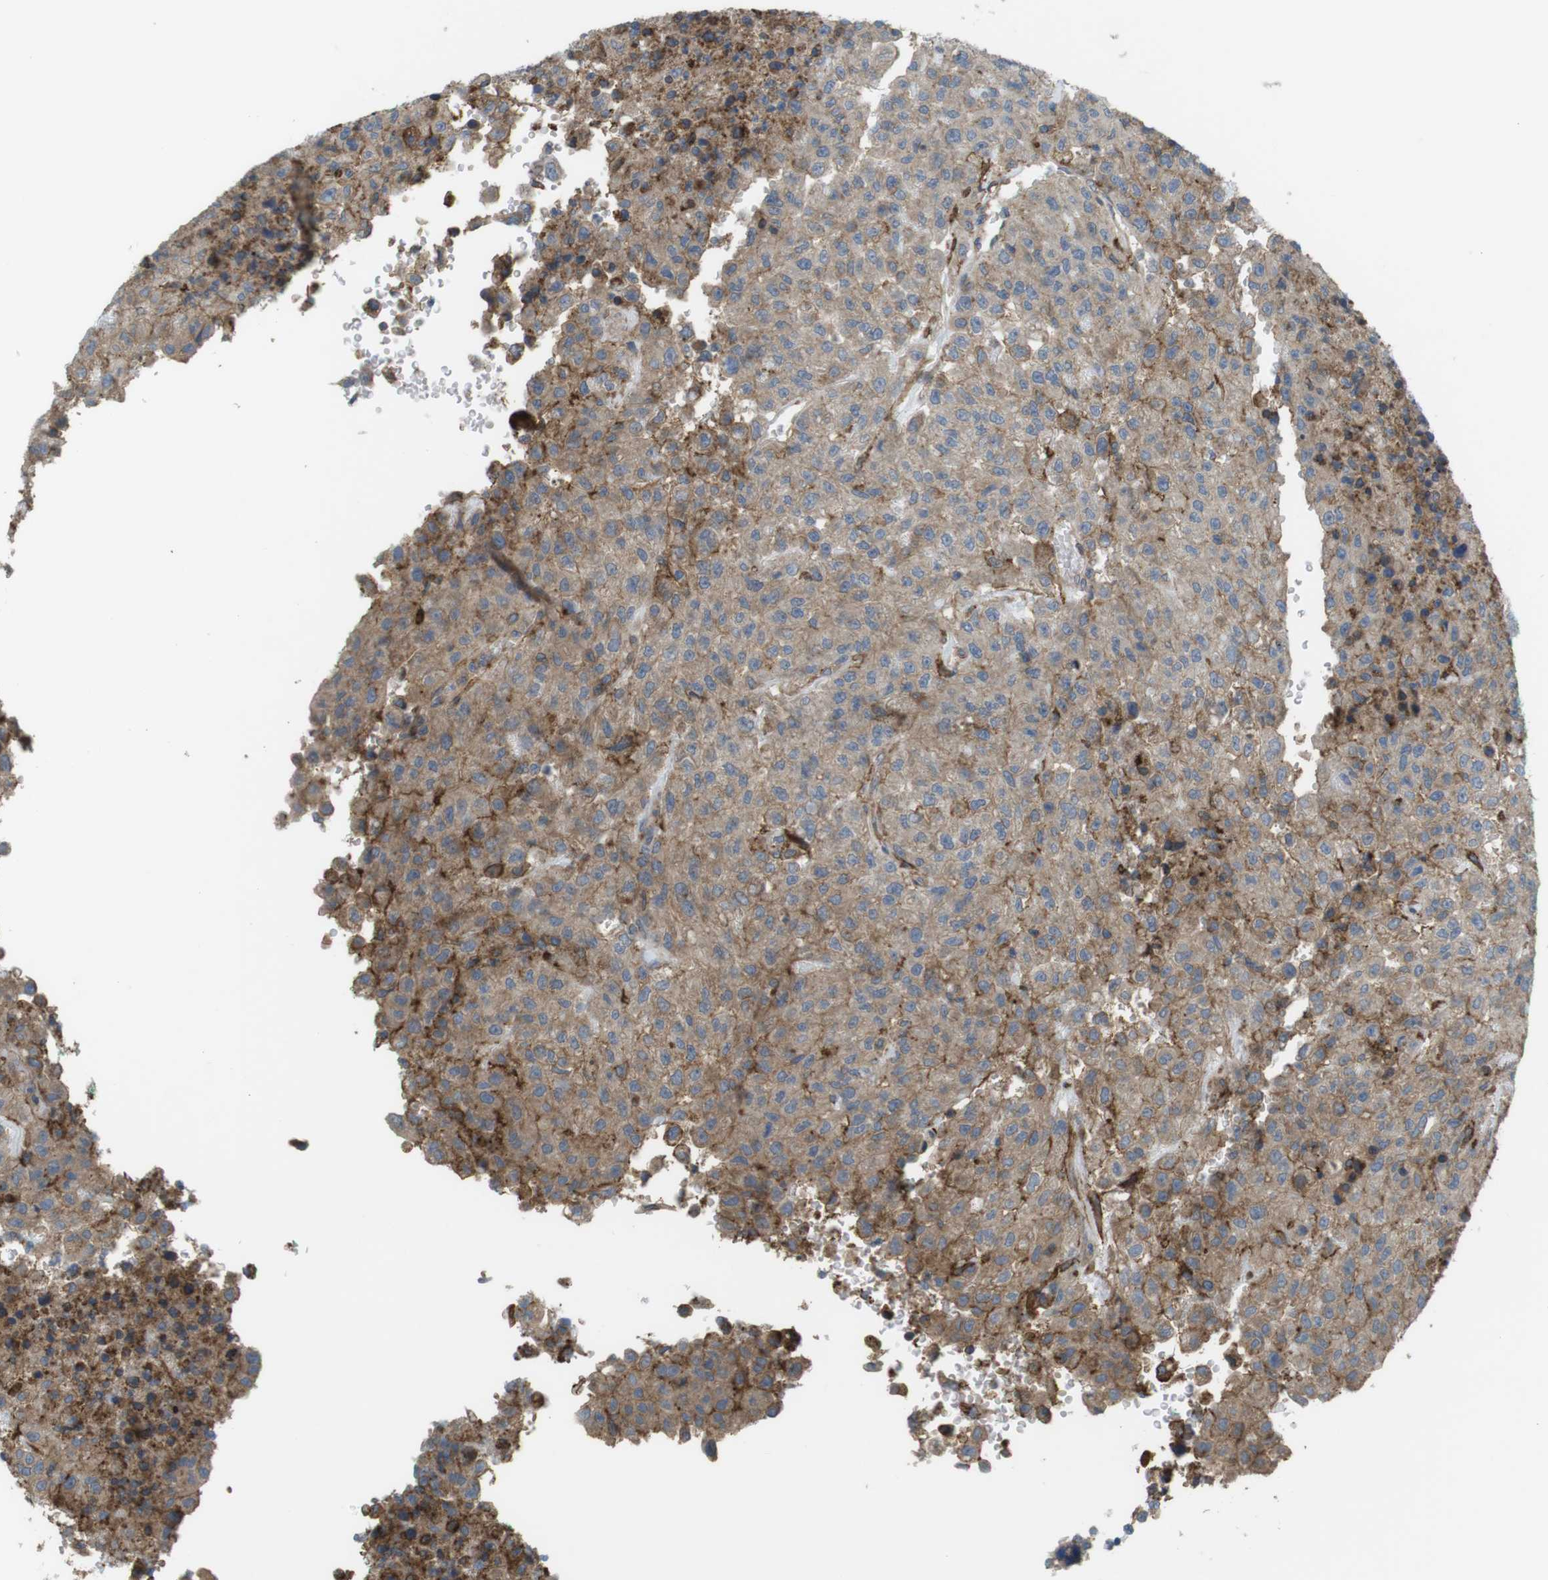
{"staining": {"intensity": "weak", "quantity": ">75%", "location": "cytoplasmic/membranous"}, "tissue": "urothelial cancer", "cell_type": "Tumor cells", "image_type": "cancer", "snomed": [{"axis": "morphology", "description": "Urothelial carcinoma, High grade"}, {"axis": "topography", "description": "Urinary bladder"}], "caption": "A low amount of weak cytoplasmic/membranous expression is present in approximately >75% of tumor cells in urothelial cancer tissue. (brown staining indicates protein expression, while blue staining denotes nuclei).", "gene": "DDAH2", "patient": {"sex": "male", "age": 46}}